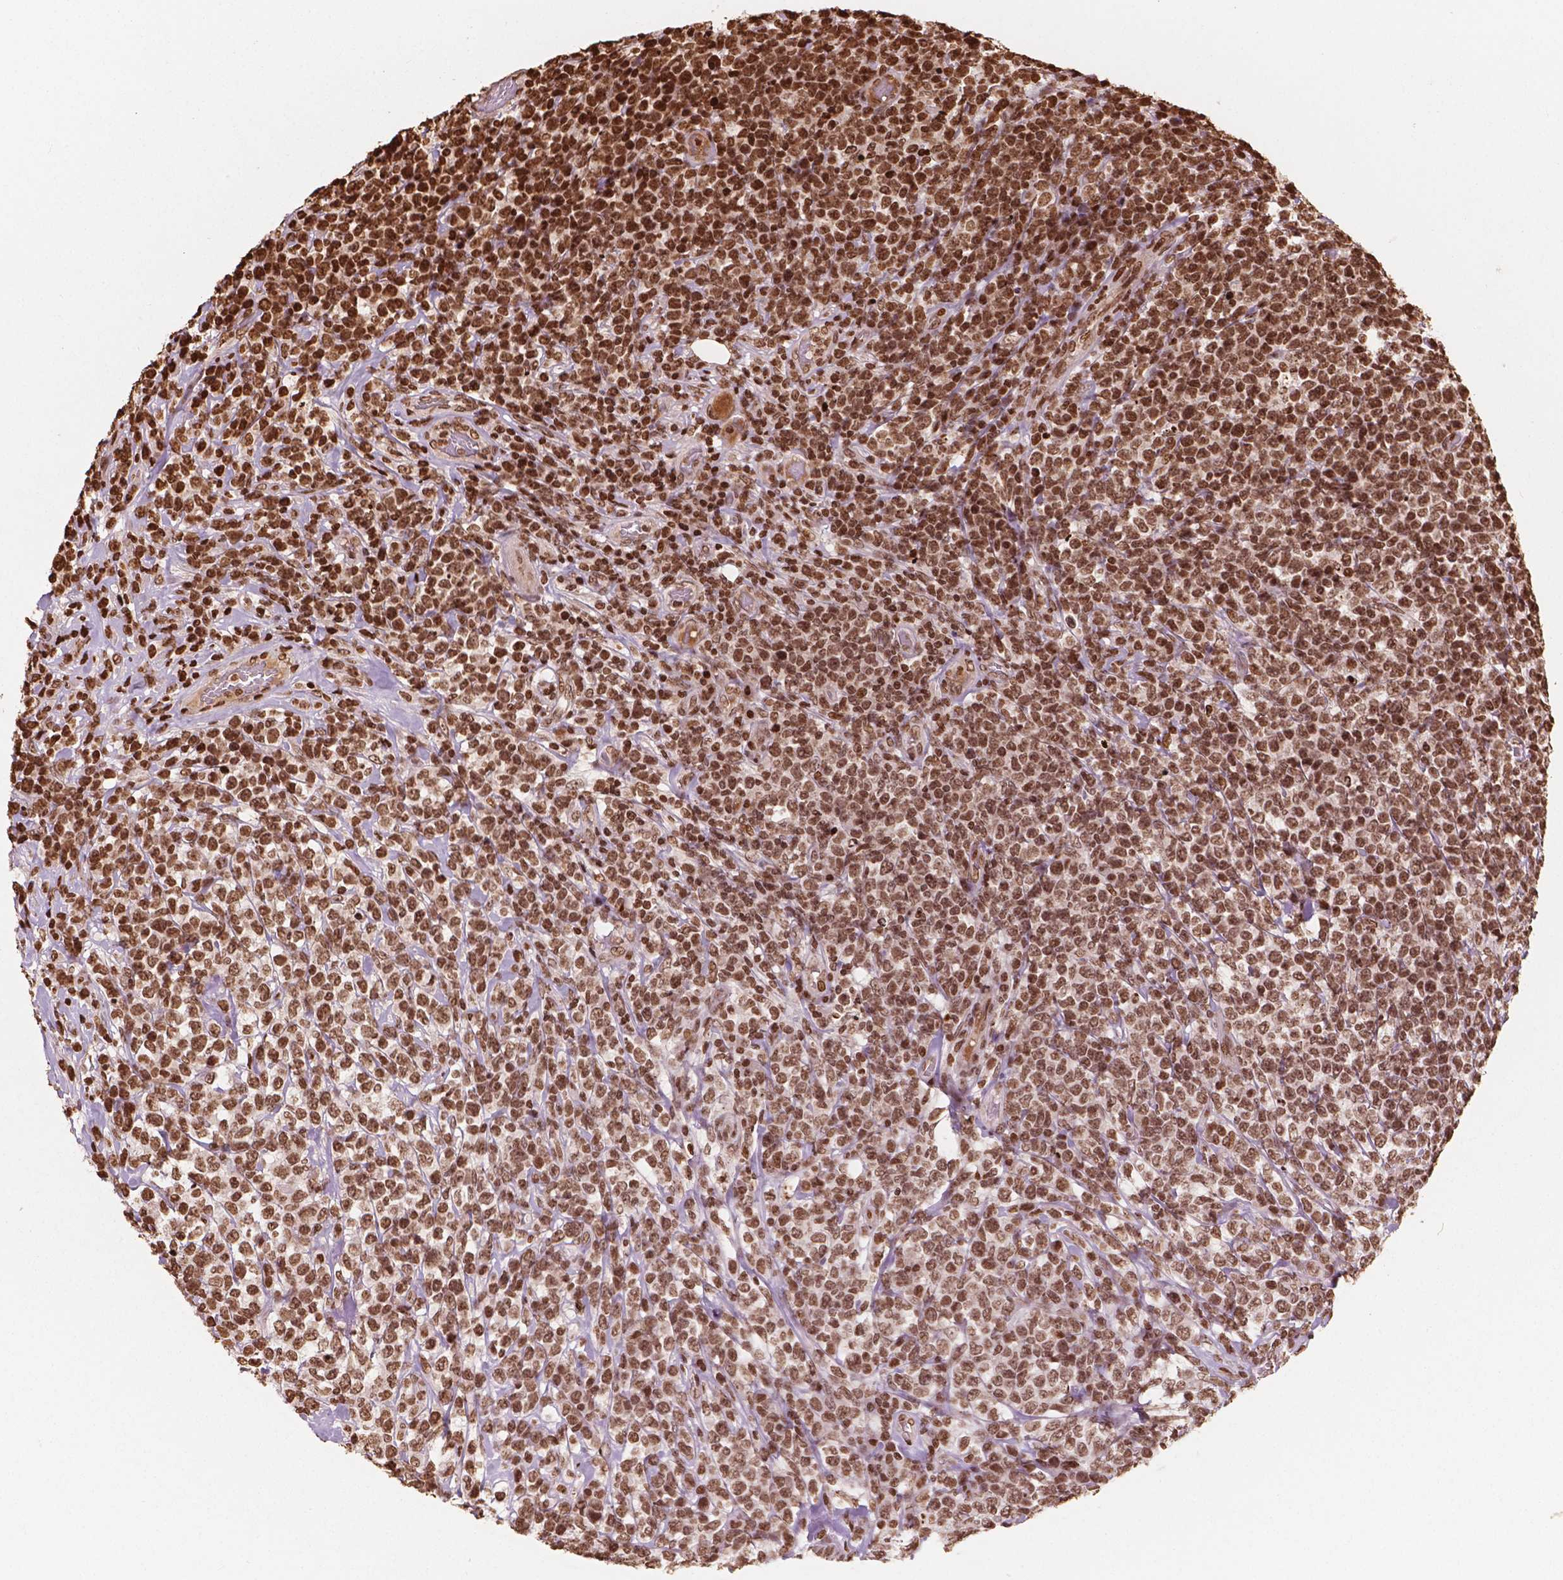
{"staining": {"intensity": "strong", "quantity": ">75%", "location": "nuclear"}, "tissue": "lymphoma", "cell_type": "Tumor cells", "image_type": "cancer", "snomed": [{"axis": "morphology", "description": "Malignant lymphoma, non-Hodgkin's type, High grade"}, {"axis": "topography", "description": "Soft tissue"}], "caption": "Protein staining by immunohistochemistry (IHC) displays strong nuclear positivity in about >75% of tumor cells in malignant lymphoma, non-Hodgkin's type (high-grade).", "gene": "H3C7", "patient": {"sex": "female", "age": 56}}